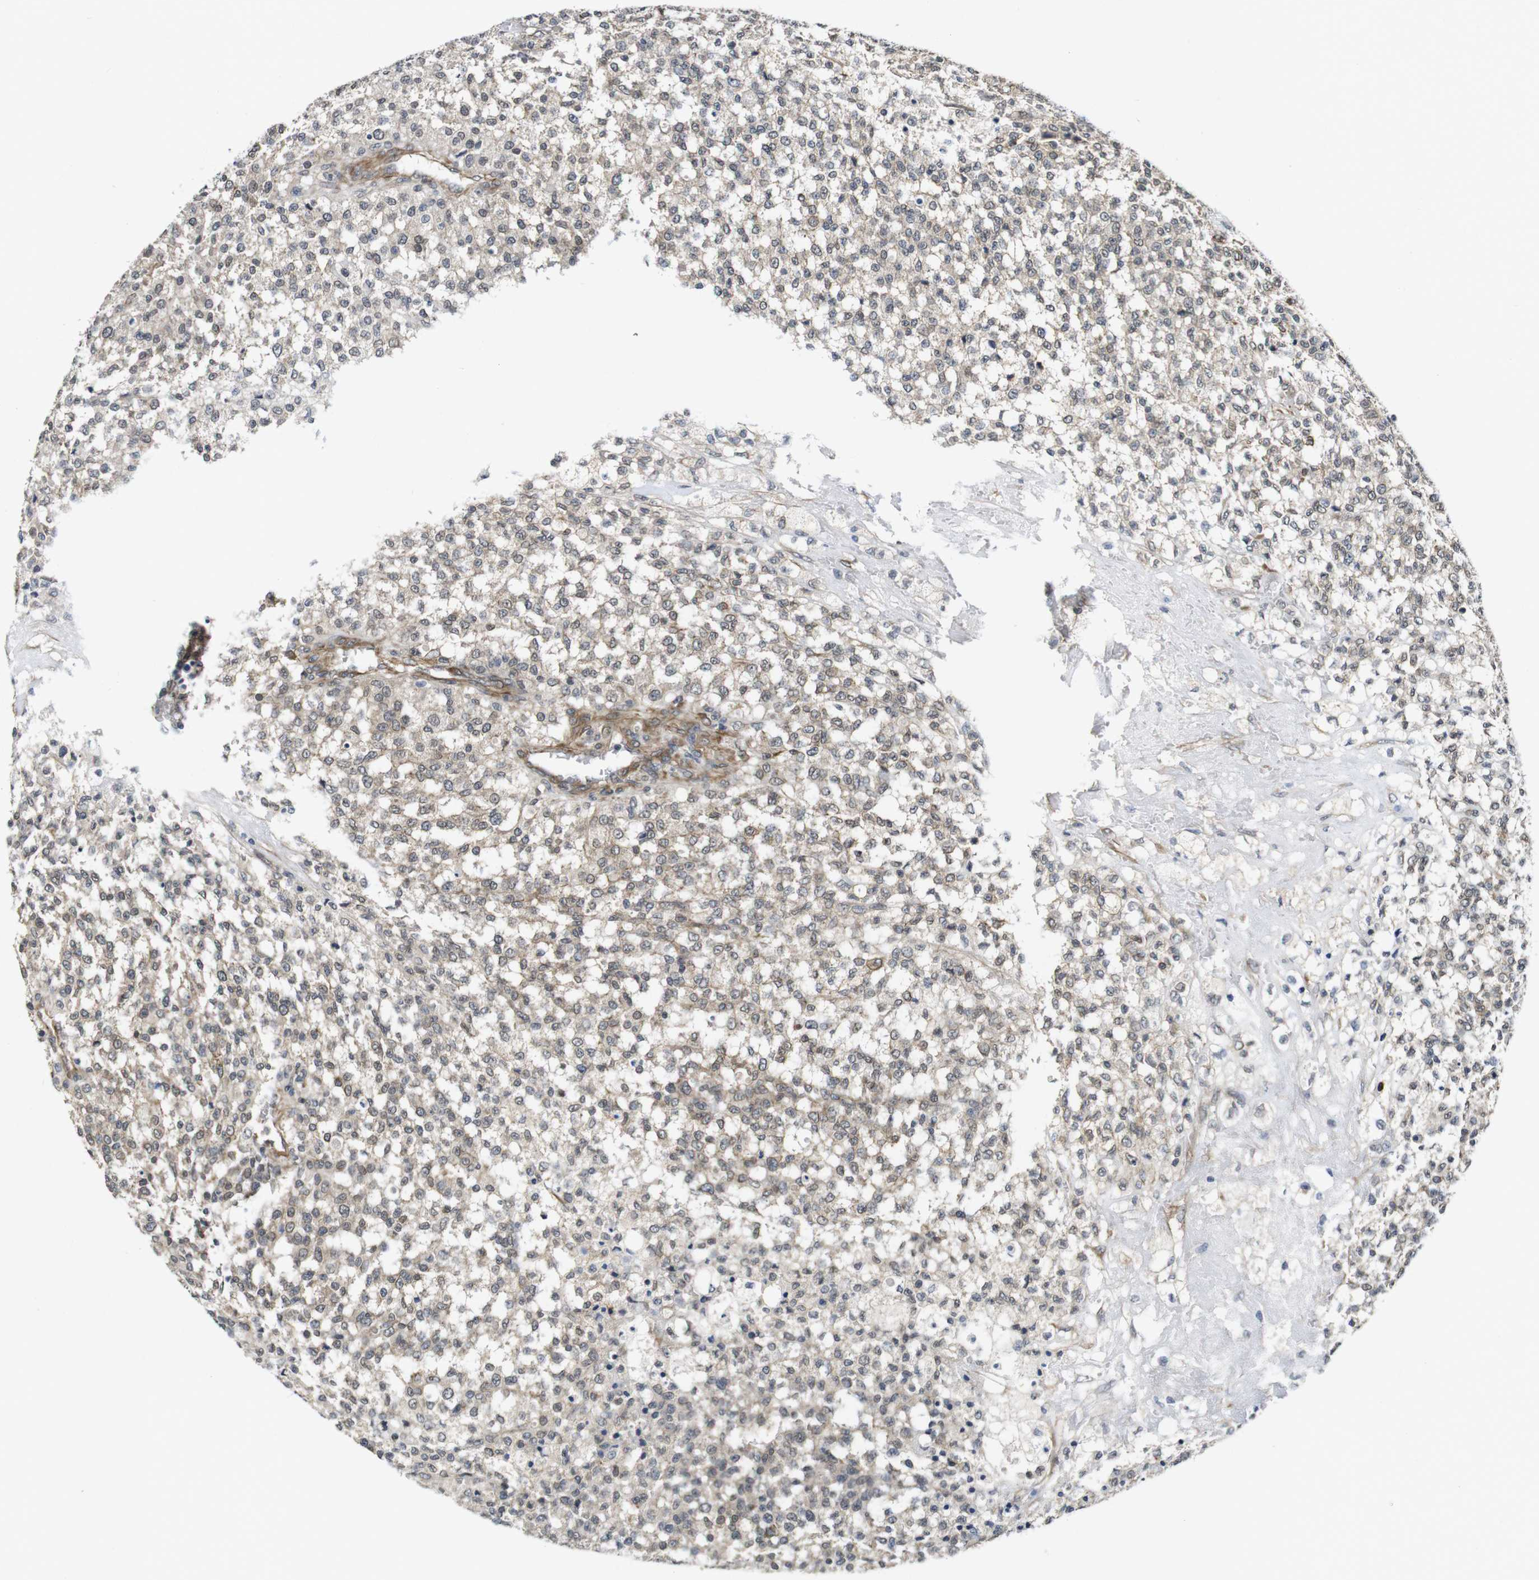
{"staining": {"intensity": "weak", "quantity": ">75%", "location": "cytoplasmic/membranous"}, "tissue": "testis cancer", "cell_type": "Tumor cells", "image_type": "cancer", "snomed": [{"axis": "morphology", "description": "Seminoma, NOS"}, {"axis": "topography", "description": "Testis"}], "caption": "Immunohistochemistry histopathology image of neoplastic tissue: testis cancer (seminoma) stained using IHC displays low levels of weak protein expression localized specifically in the cytoplasmic/membranous of tumor cells, appearing as a cytoplasmic/membranous brown color.", "gene": "ZDHHC5", "patient": {"sex": "male", "age": 59}}